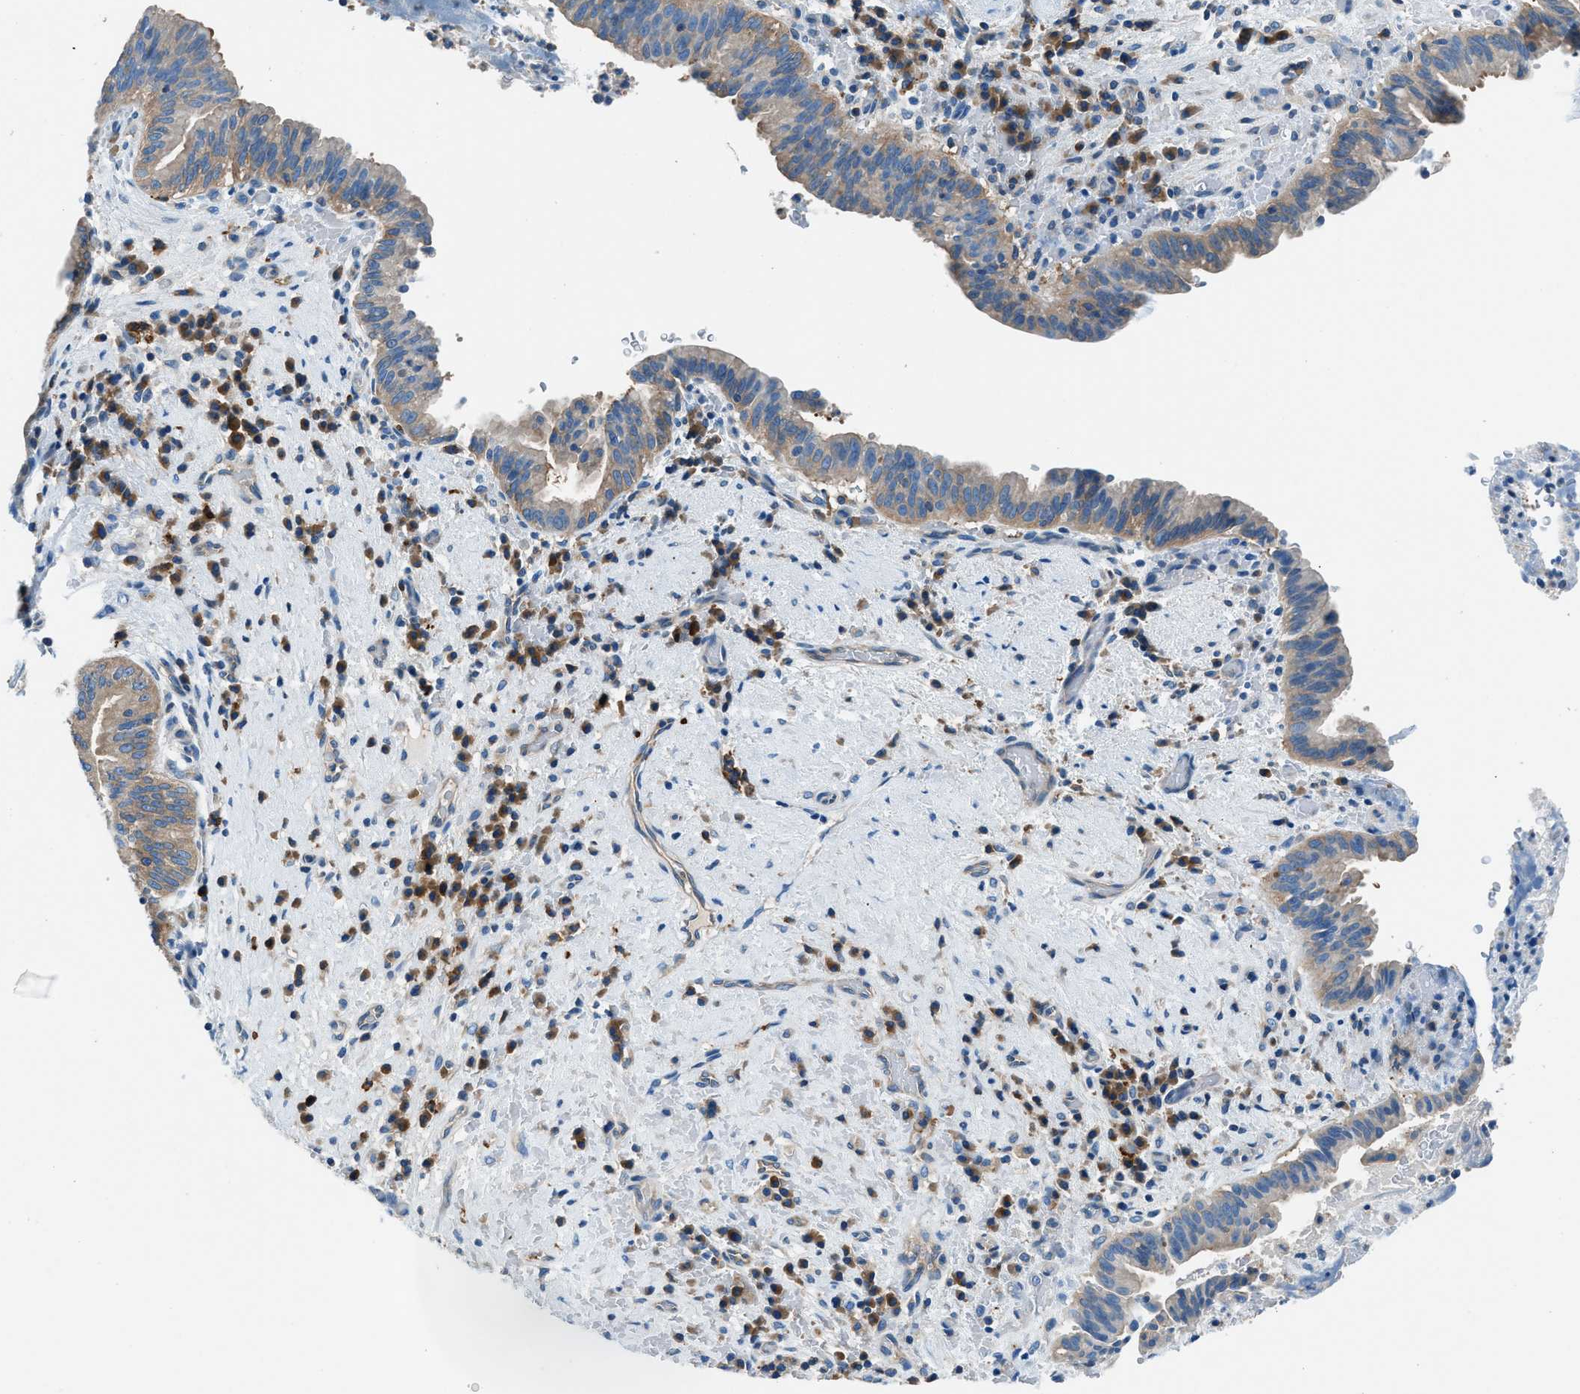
{"staining": {"intensity": "weak", "quantity": ">75%", "location": "cytoplasmic/membranous"}, "tissue": "liver cancer", "cell_type": "Tumor cells", "image_type": "cancer", "snomed": [{"axis": "morphology", "description": "Cholangiocarcinoma"}, {"axis": "topography", "description": "Liver"}], "caption": "Immunohistochemical staining of human liver cancer shows low levels of weak cytoplasmic/membranous protein expression in approximately >75% of tumor cells.", "gene": "SARS1", "patient": {"sex": "female", "age": 38}}